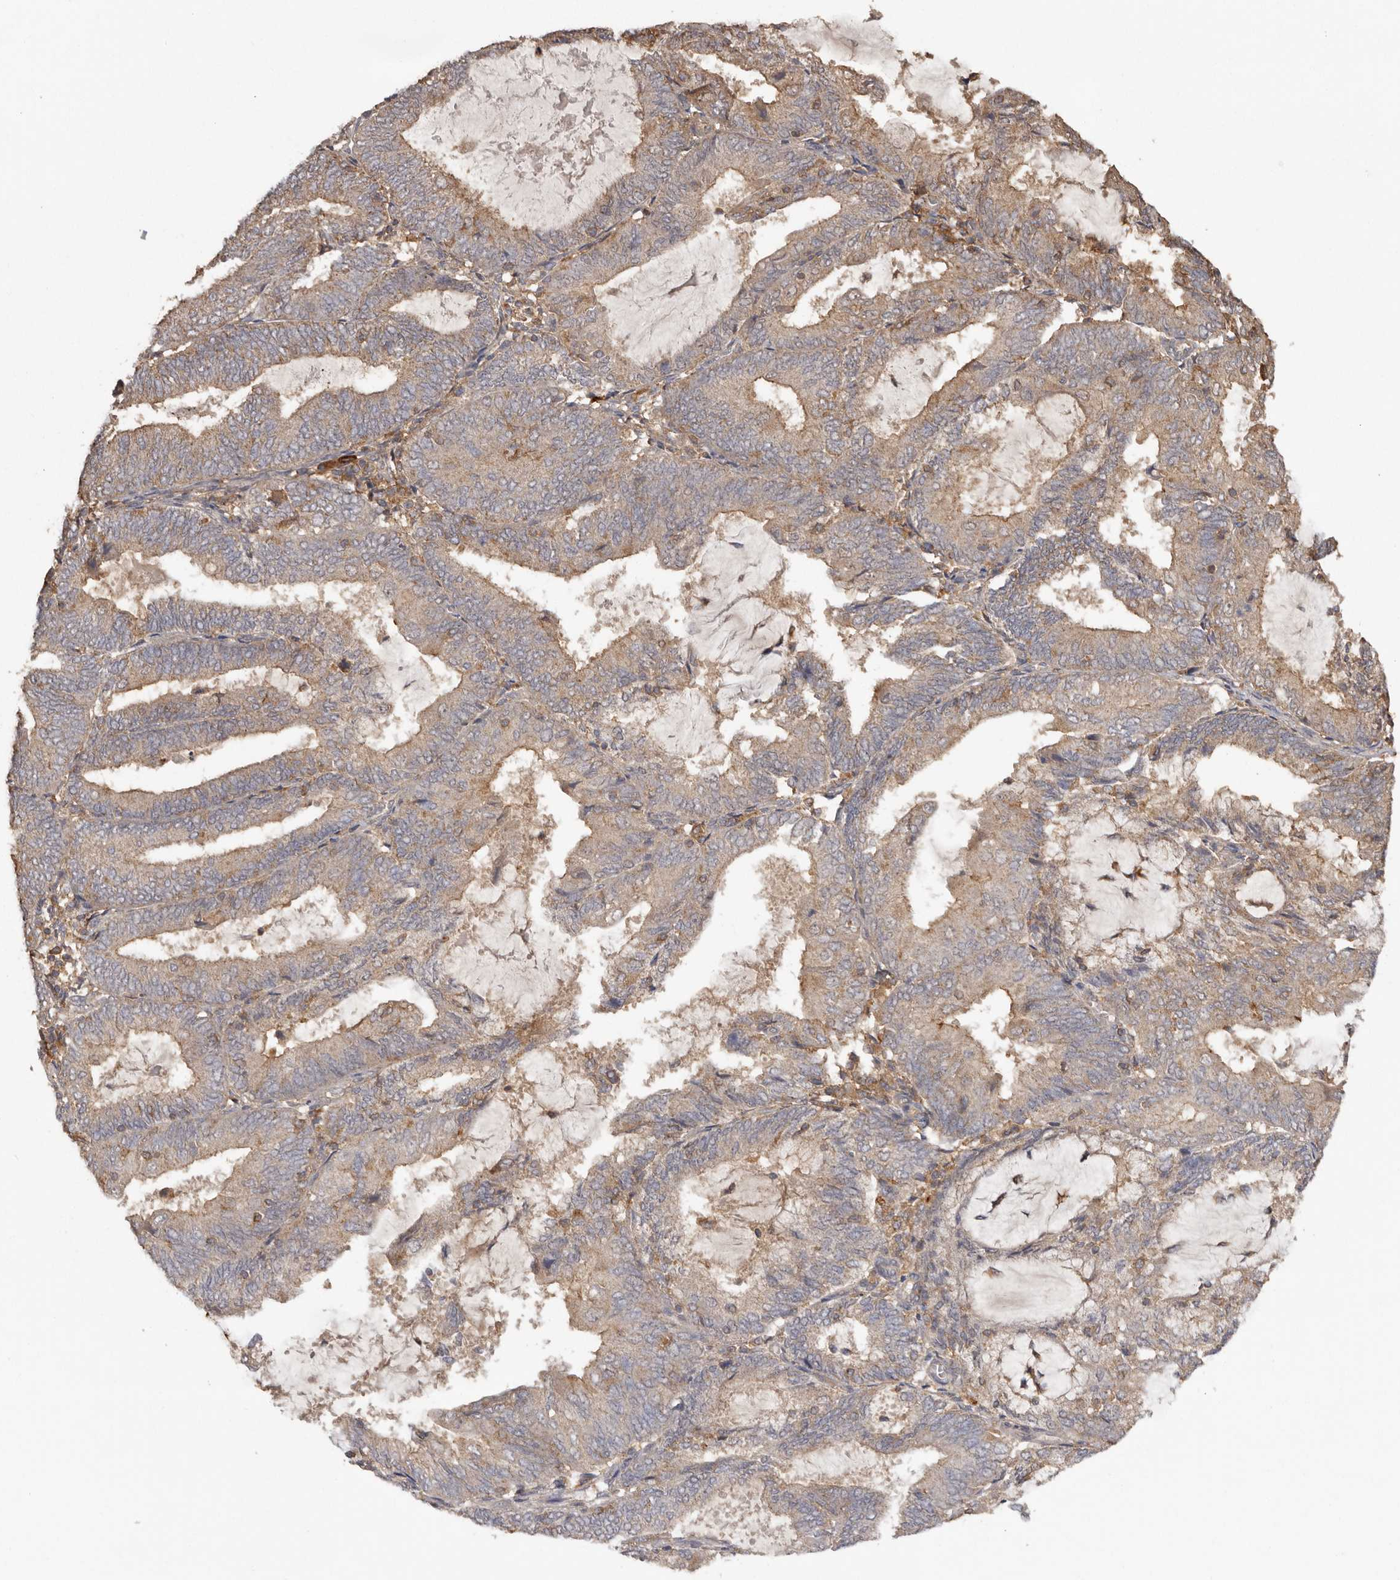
{"staining": {"intensity": "weak", "quantity": "25%-75%", "location": "cytoplasmic/membranous"}, "tissue": "endometrial cancer", "cell_type": "Tumor cells", "image_type": "cancer", "snomed": [{"axis": "morphology", "description": "Adenocarcinoma, NOS"}, {"axis": "topography", "description": "Endometrium"}], "caption": "Adenocarcinoma (endometrial) tissue reveals weak cytoplasmic/membranous staining in approximately 25%-75% of tumor cells, visualized by immunohistochemistry. (Stains: DAB in brown, nuclei in blue, Microscopy: brightfield microscopy at high magnification).", "gene": "RWDD1", "patient": {"sex": "female", "age": 81}}